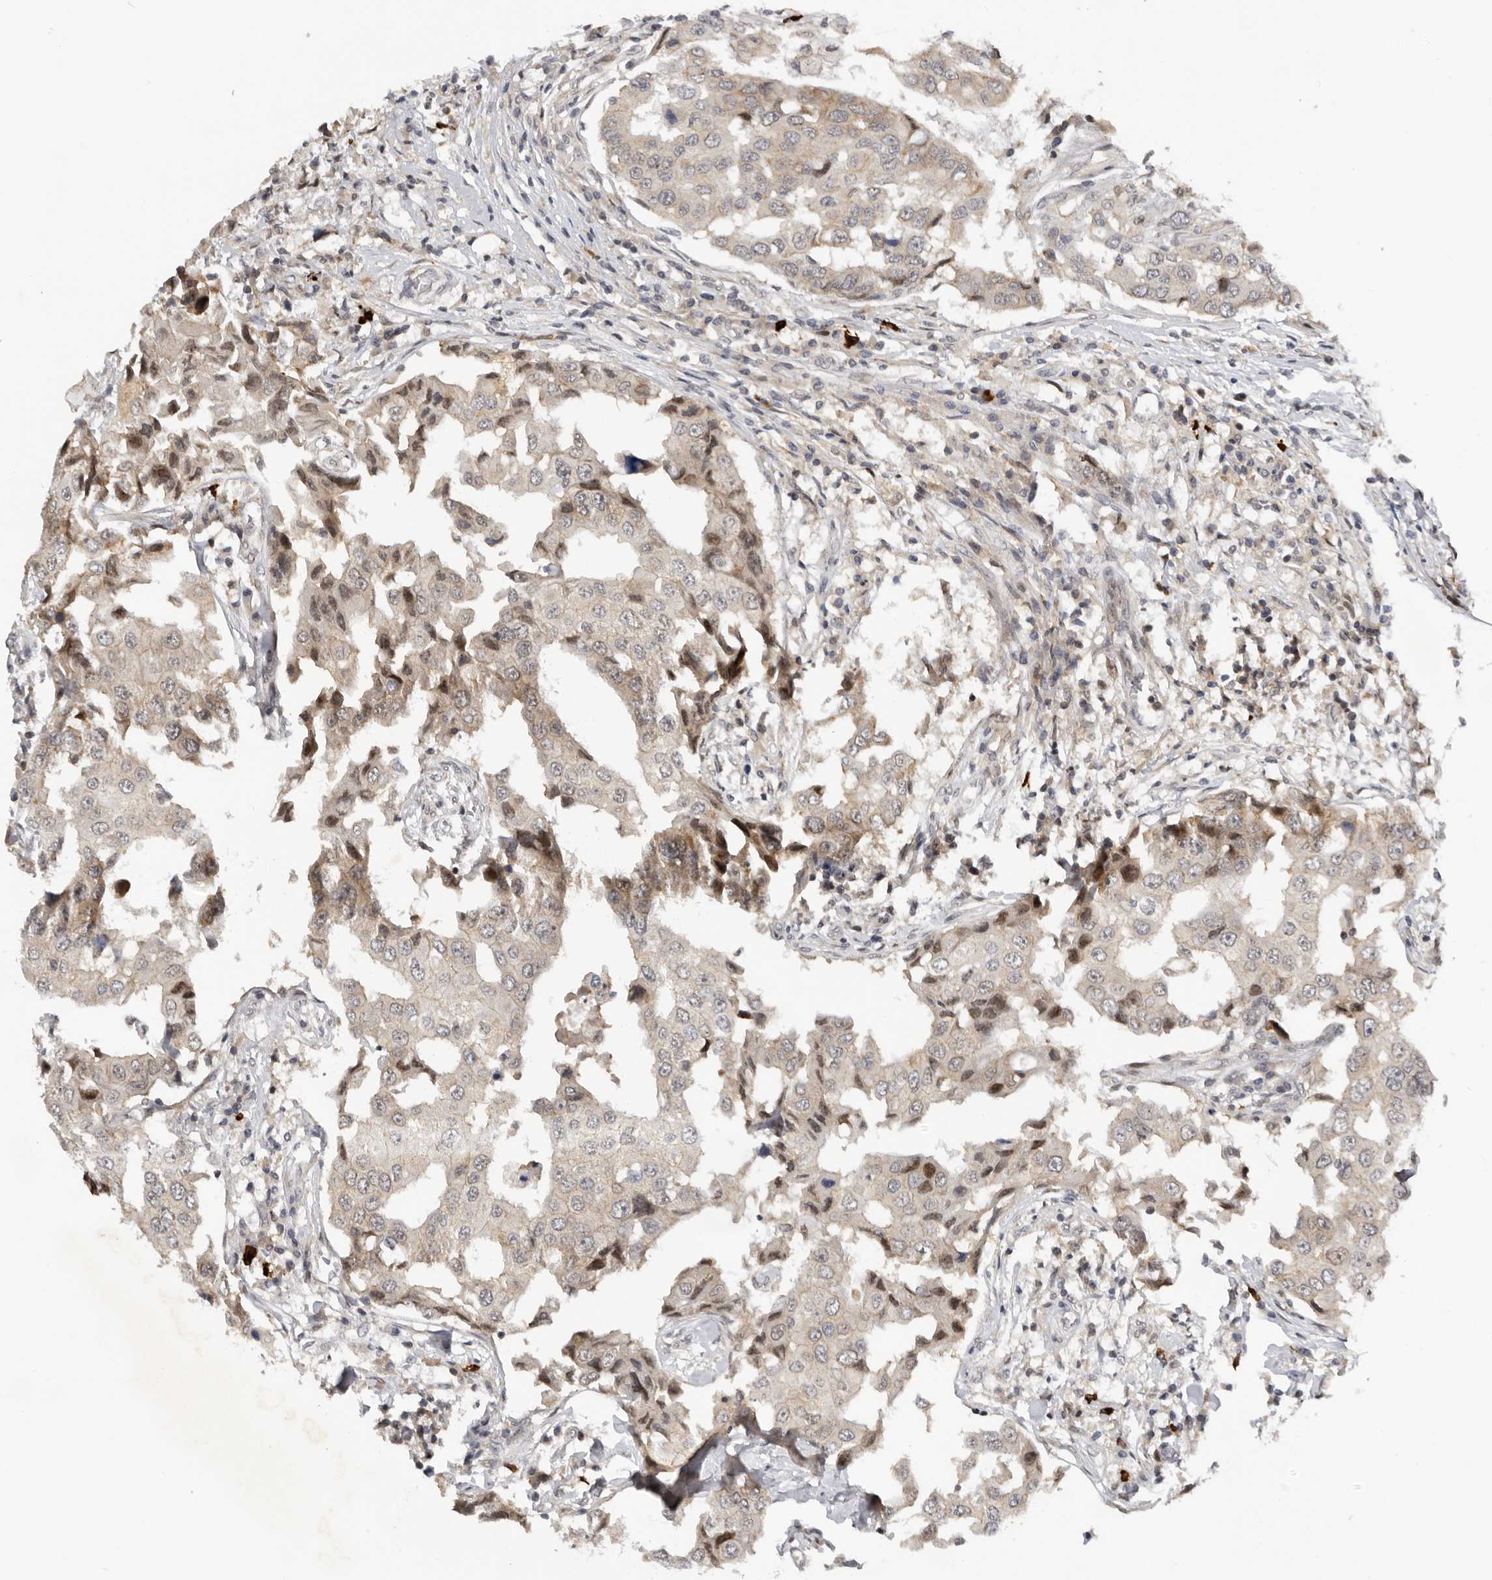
{"staining": {"intensity": "weak", "quantity": "<25%", "location": "cytoplasmic/membranous"}, "tissue": "breast cancer", "cell_type": "Tumor cells", "image_type": "cancer", "snomed": [{"axis": "morphology", "description": "Duct carcinoma"}, {"axis": "topography", "description": "Breast"}], "caption": "The IHC image has no significant staining in tumor cells of breast cancer (intraductal carcinoma) tissue.", "gene": "KIF2B", "patient": {"sex": "female", "age": 27}}